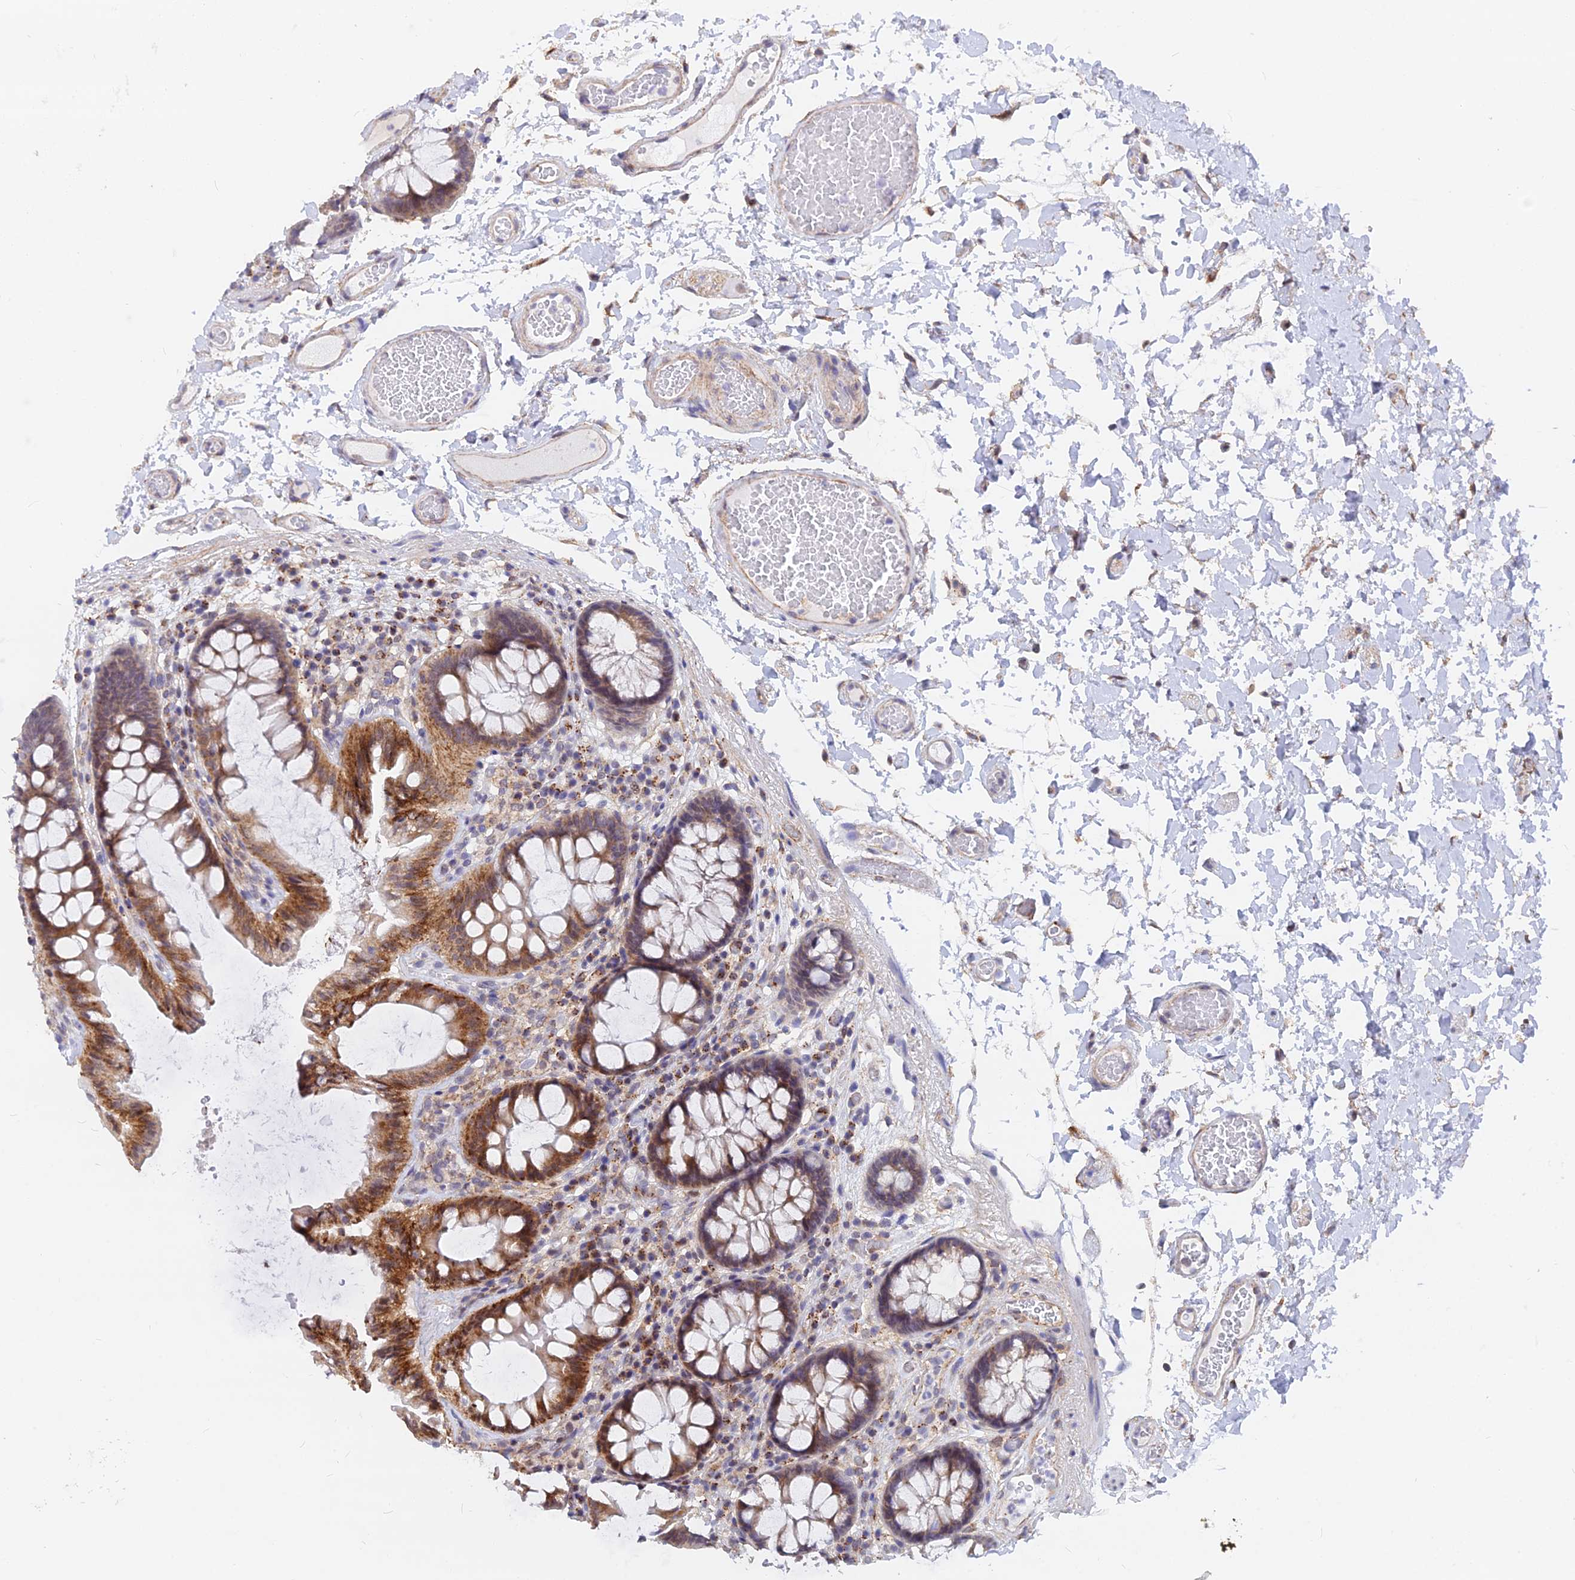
{"staining": {"intensity": "weak", "quantity": ">75%", "location": "cytoplasmic/membranous"}, "tissue": "colon", "cell_type": "Endothelial cells", "image_type": "normal", "snomed": [{"axis": "morphology", "description": "Normal tissue, NOS"}, {"axis": "topography", "description": "Colon"}], "caption": "This is an image of immunohistochemistry (IHC) staining of normal colon, which shows weak positivity in the cytoplasmic/membranous of endothelial cells.", "gene": "VSTM2L", "patient": {"sex": "male", "age": 84}}